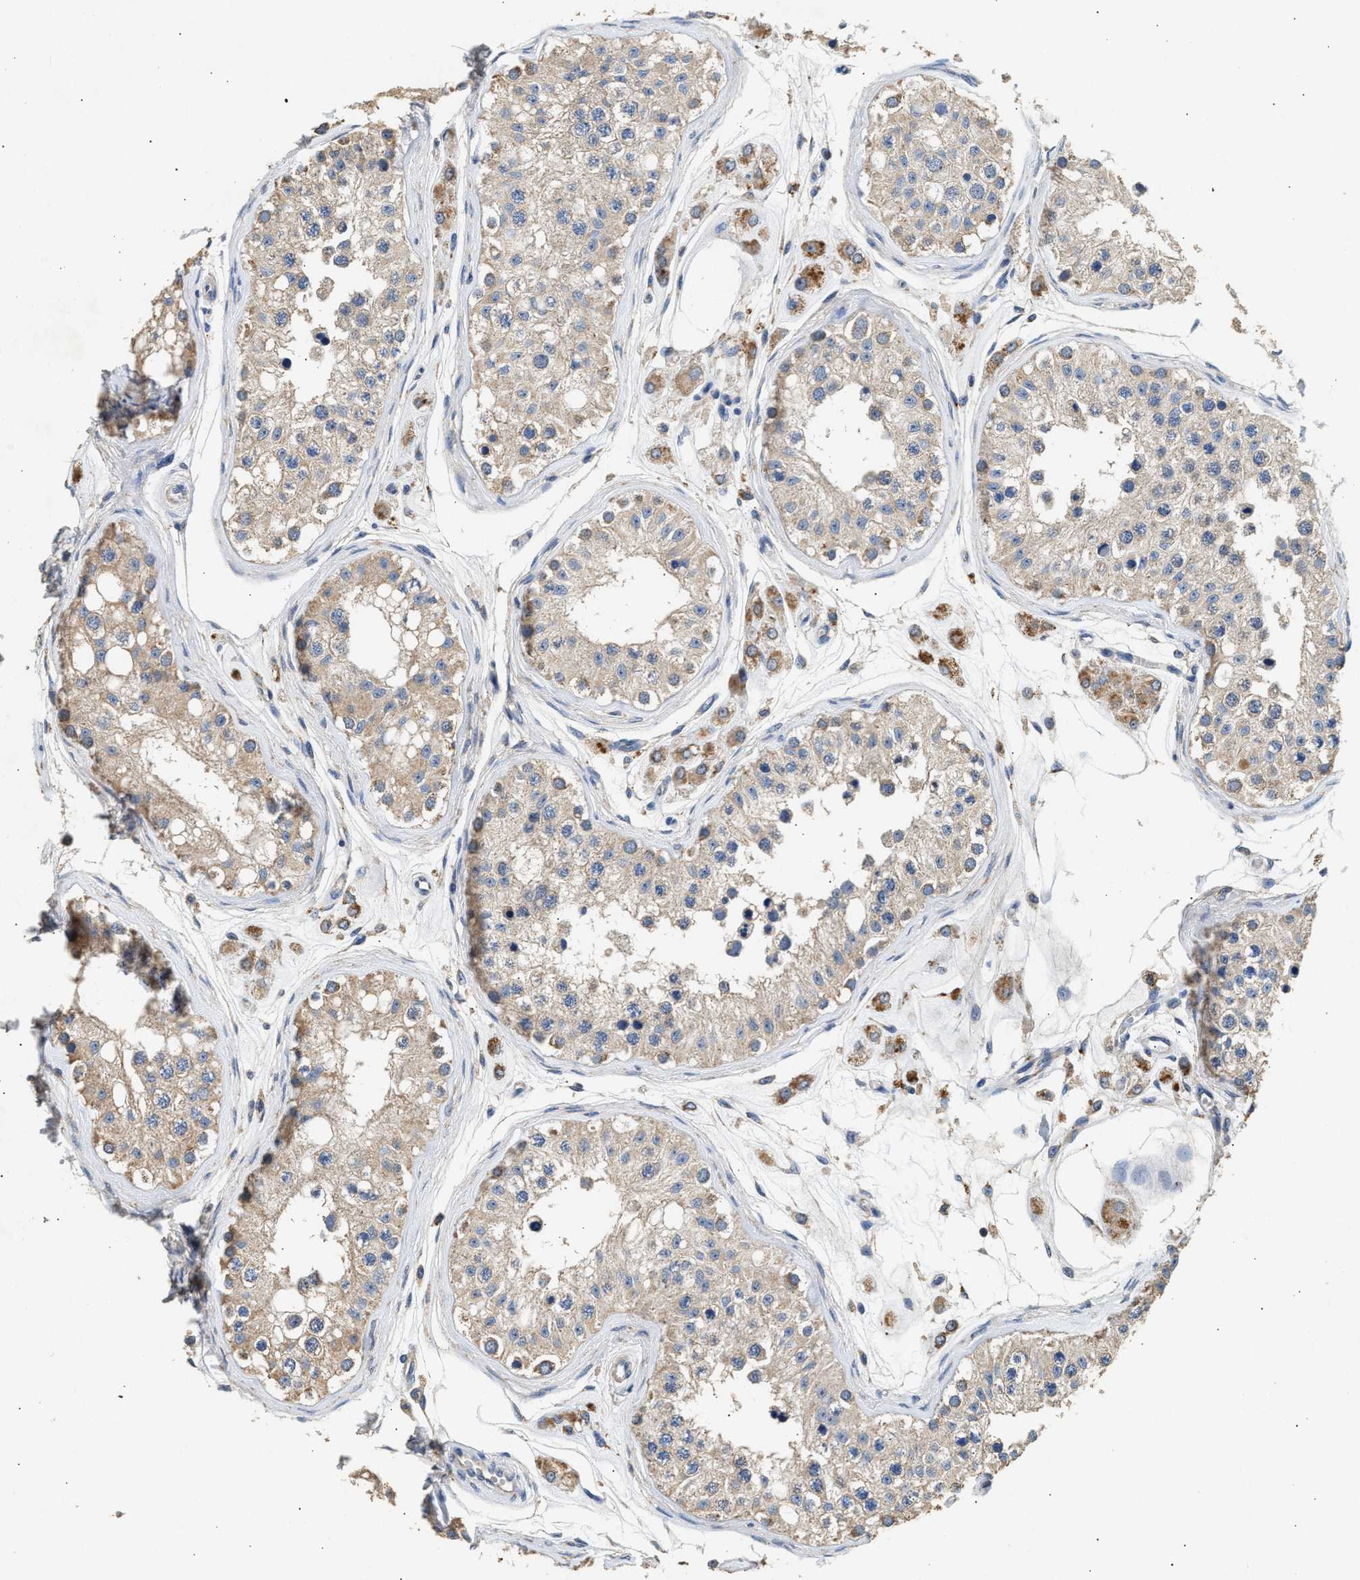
{"staining": {"intensity": "weak", "quantity": ">75%", "location": "cytoplasmic/membranous"}, "tissue": "testis", "cell_type": "Cells in seminiferous ducts", "image_type": "normal", "snomed": [{"axis": "morphology", "description": "Normal tissue, NOS"}, {"axis": "morphology", "description": "Adenocarcinoma, metastatic, NOS"}, {"axis": "topography", "description": "Testis"}], "caption": "IHC of benign testis demonstrates low levels of weak cytoplasmic/membranous staining in approximately >75% of cells in seminiferous ducts. (Brightfield microscopy of DAB IHC at high magnification).", "gene": "WDR31", "patient": {"sex": "male", "age": 26}}